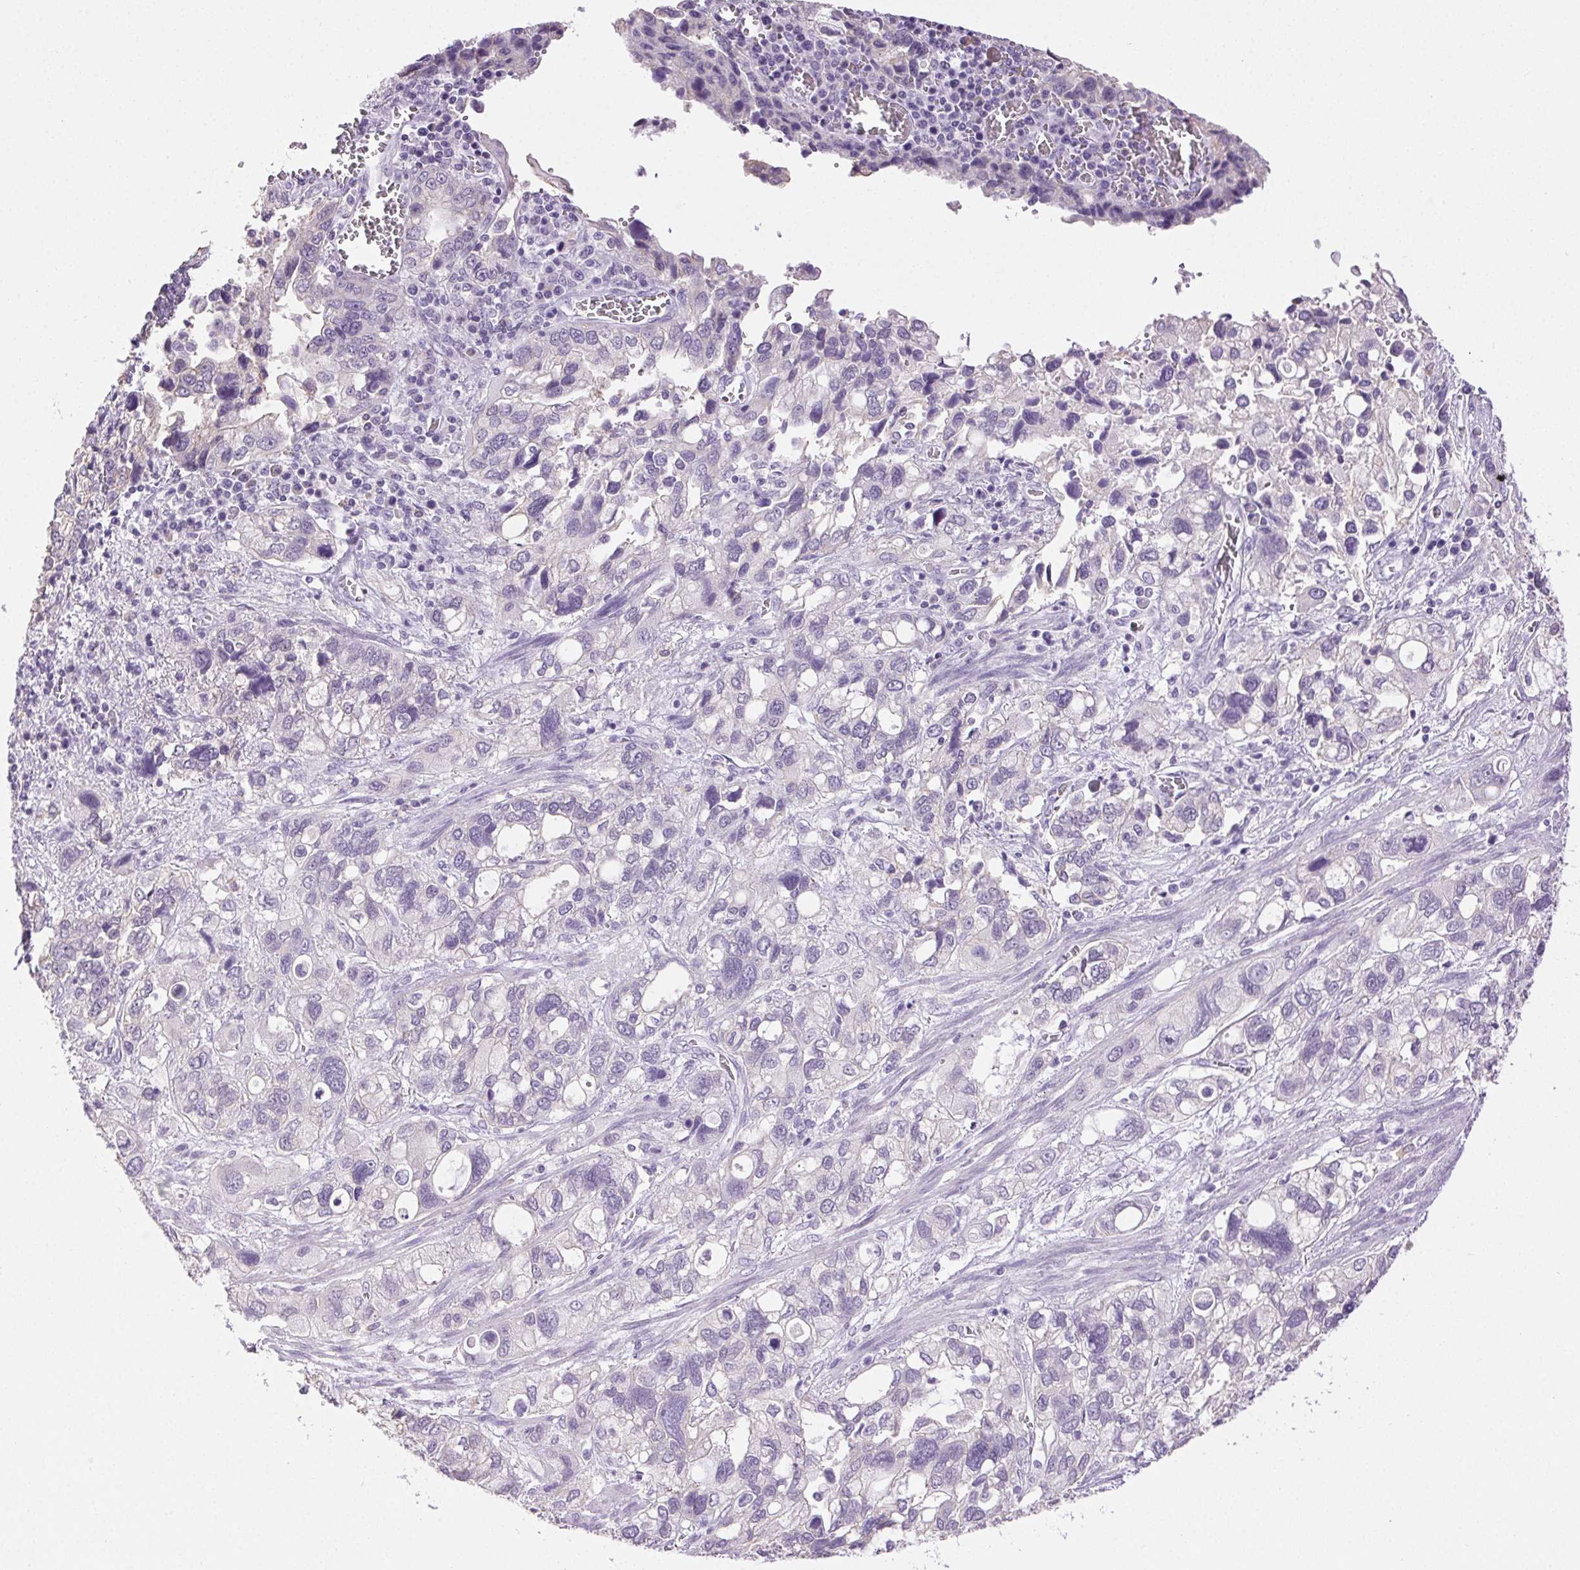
{"staining": {"intensity": "negative", "quantity": "none", "location": "none"}, "tissue": "stomach cancer", "cell_type": "Tumor cells", "image_type": "cancer", "snomed": [{"axis": "morphology", "description": "Adenocarcinoma, NOS"}, {"axis": "topography", "description": "Stomach, upper"}], "caption": "Immunohistochemistry of adenocarcinoma (stomach) reveals no expression in tumor cells. (Immunohistochemistry (ihc), brightfield microscopy, high magnification).", "gene": "CLDN10", "patient": {"sex": "female", "age": 81}}